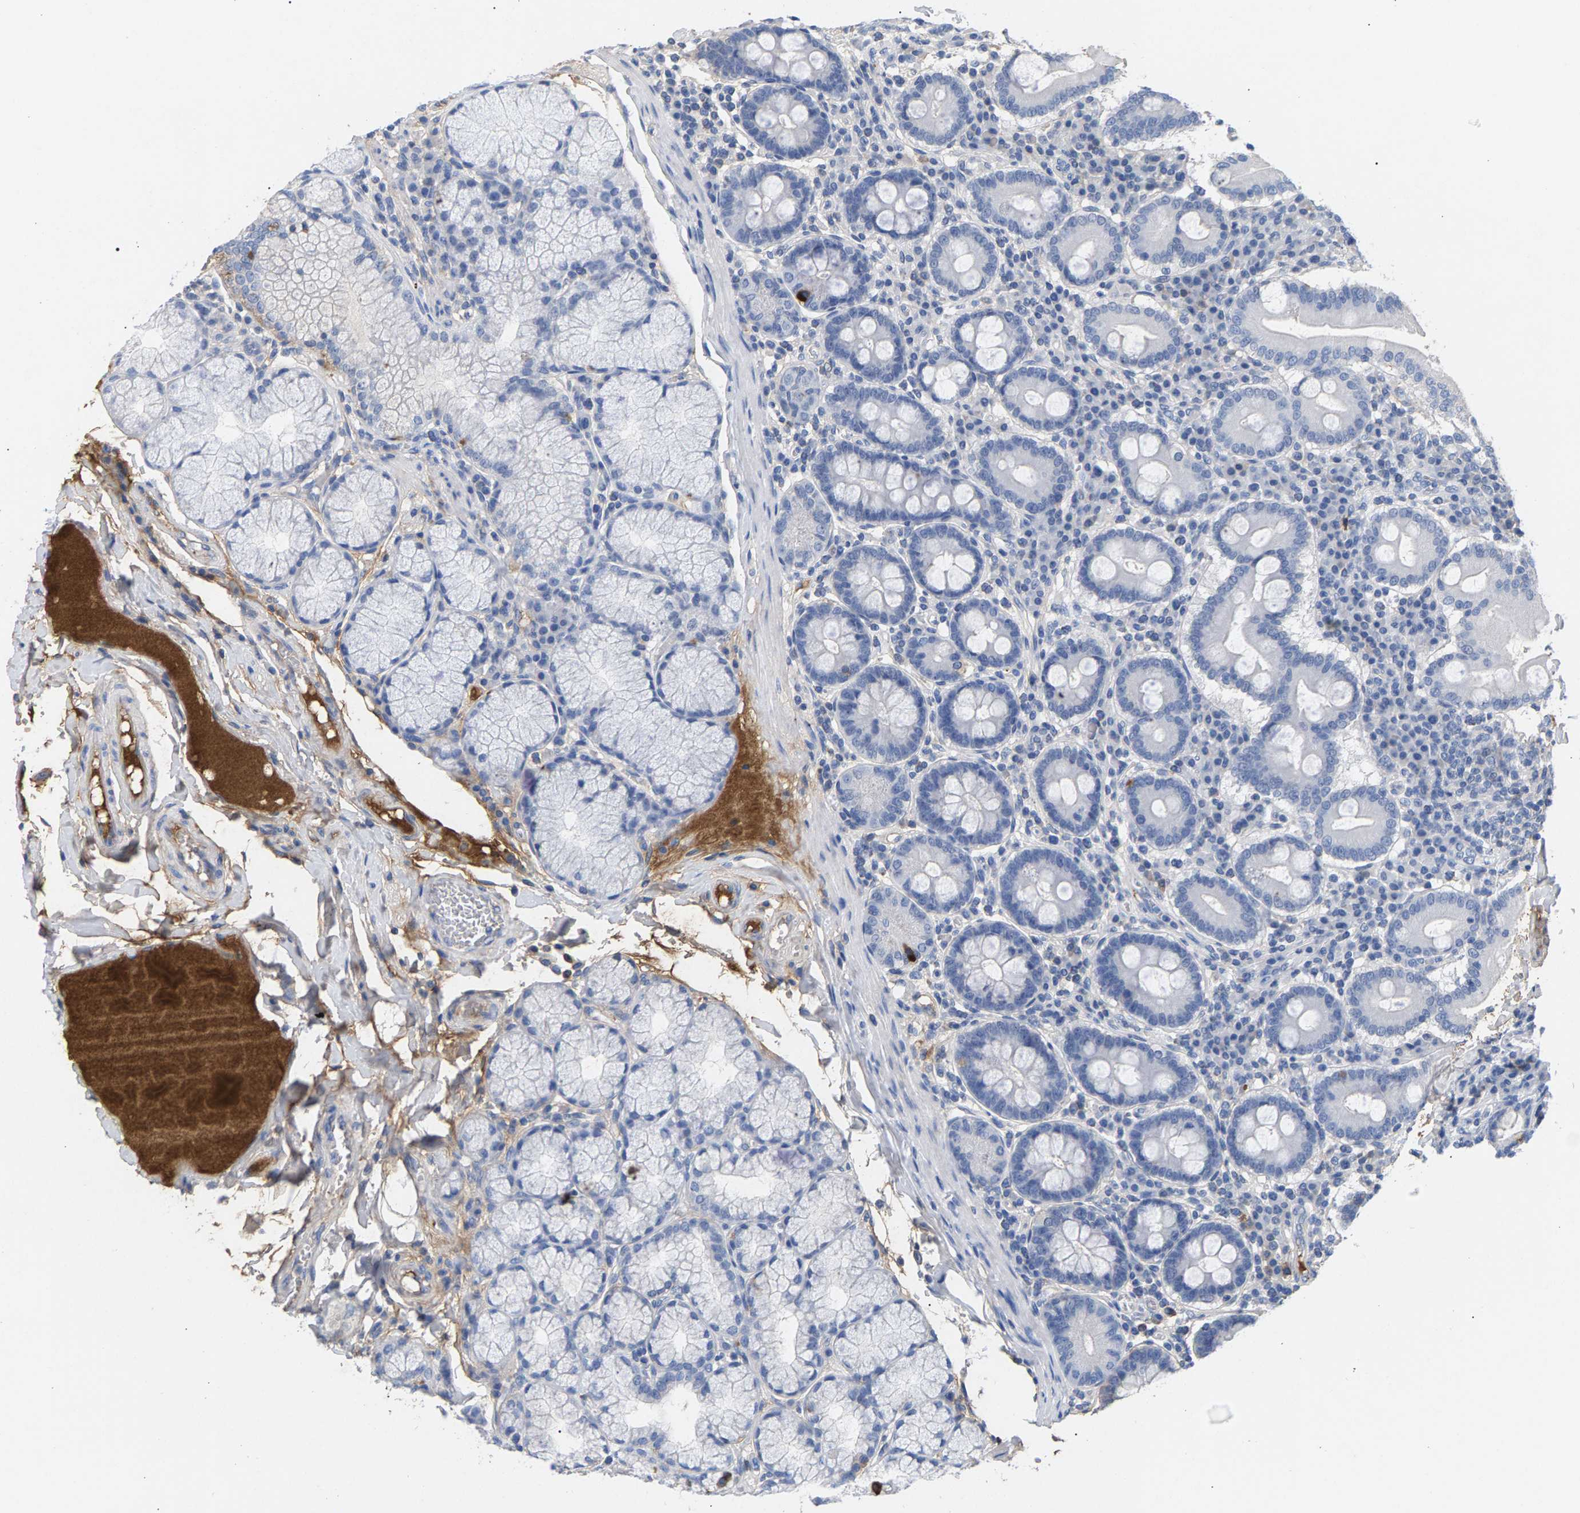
{"staining": {"intensity": "negative", "quantity": "none", "location": "none"}, "tissue": "duodenum", "cell_type": "Glandular cells", "image_type": "normal", "snomed": [{"axis": "morphology", "description": "Normal tissue, NOS"}, {"axis": "topography", "description": "Duodenum"}], "caption": "DAB (3,3'-diaminobenzidine) immunohistochemical staining of normal human duodenum shows no significant positivity in glandular cells.", "gene": "APOH", "patient": {"sex": "male", "age": 50}}